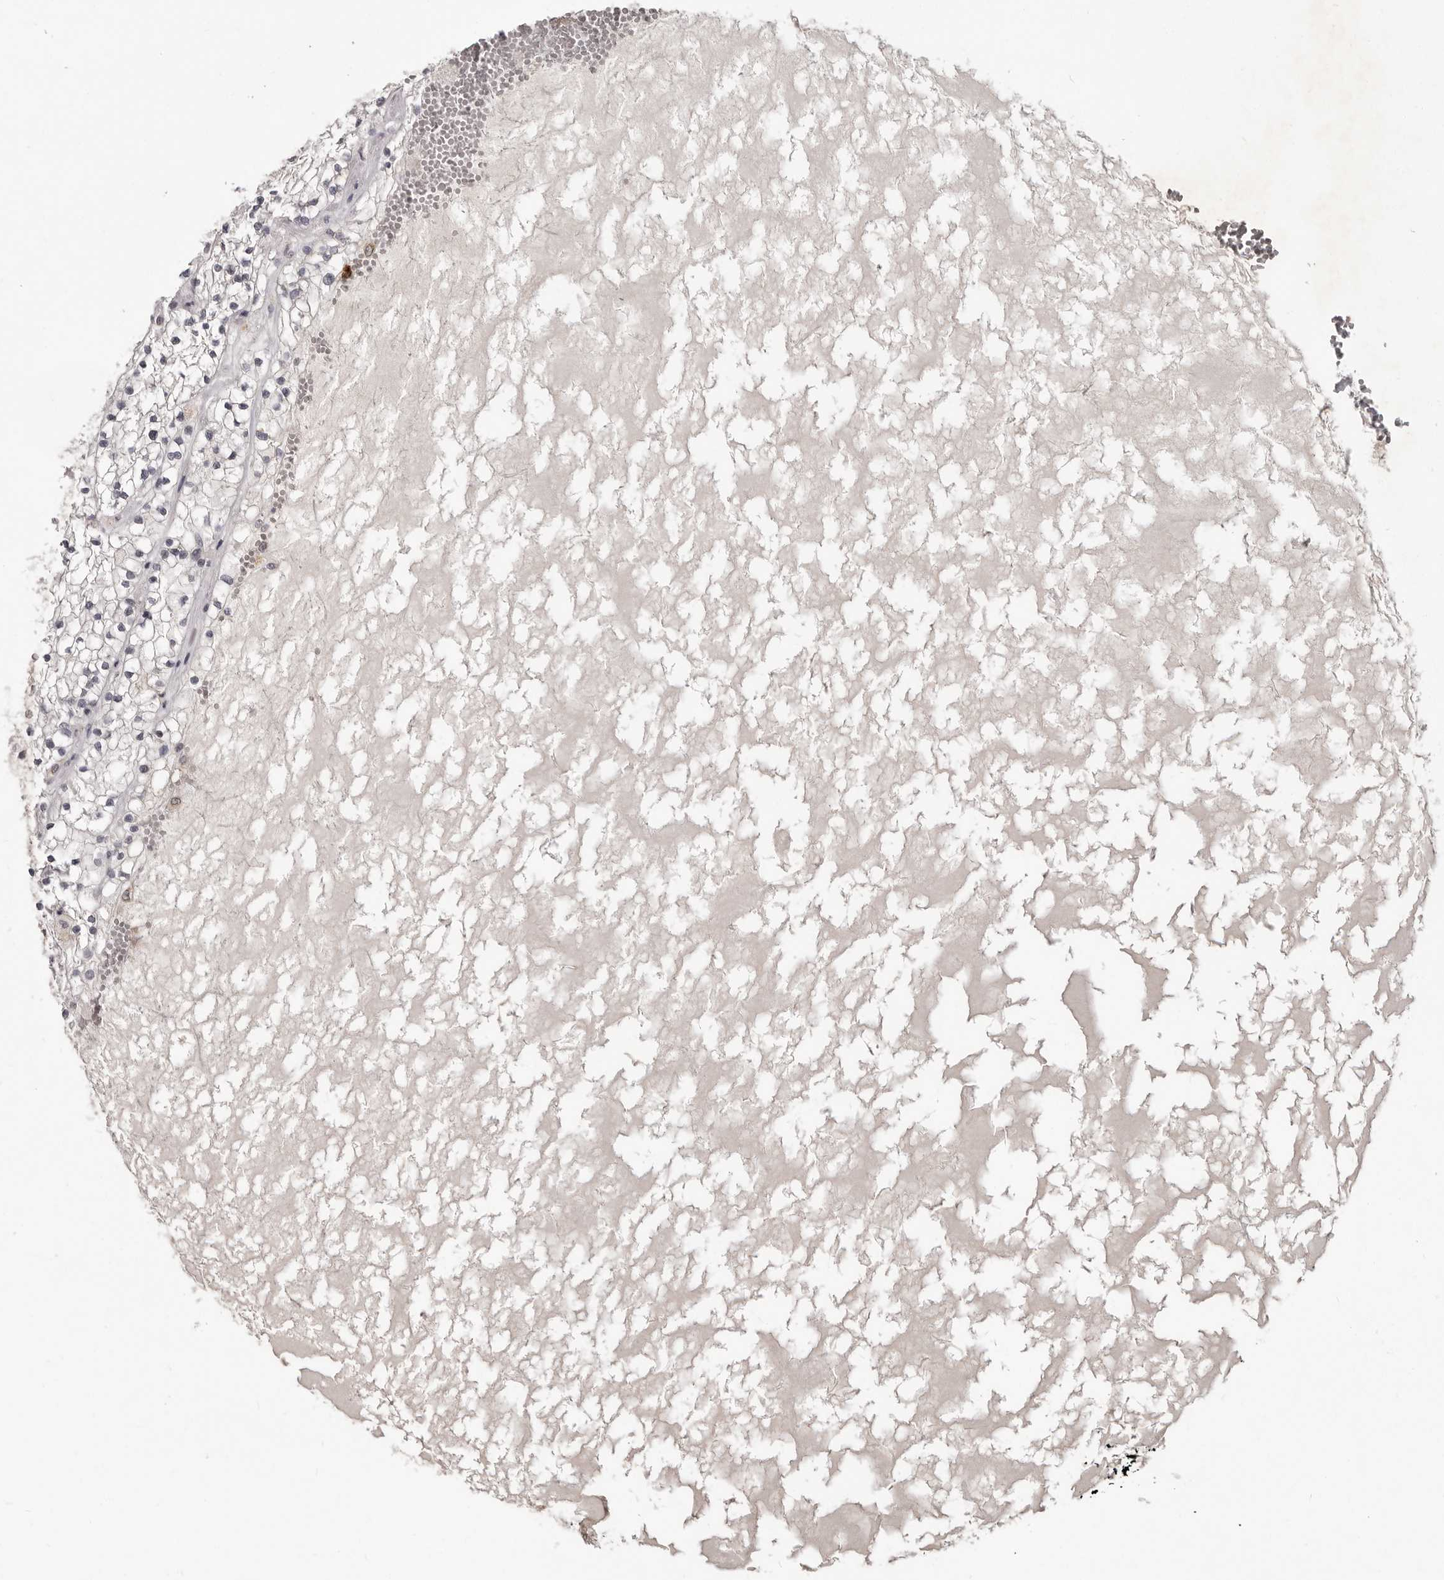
{"staining": {"intensity": "negative", "quantity": "none", "location": "none"}, "tissue": "renal cancer", "cell_type": "Tumor cells", "image_type": "cancer", "snomed": [{"axis": "morphology", "description": "Normal tissue, NOS"}, {"axis": "morphology", "description": "Adenocarcinoma, NOS"}, {"axis": "topography", "description": "Kidney"}], "caption": "High power microscopy micrograph of an immunohistochemistry (IHC) photomicrograph of renal adenocarcinoma, revealing no significant staining in tumor cells. (DAB (3,3'-diaminobenzidine) IHC visualized using brightfield microscopy, high magnification).", "gene": "GPR157", "patient": {"sex": "male", "age": 68}}